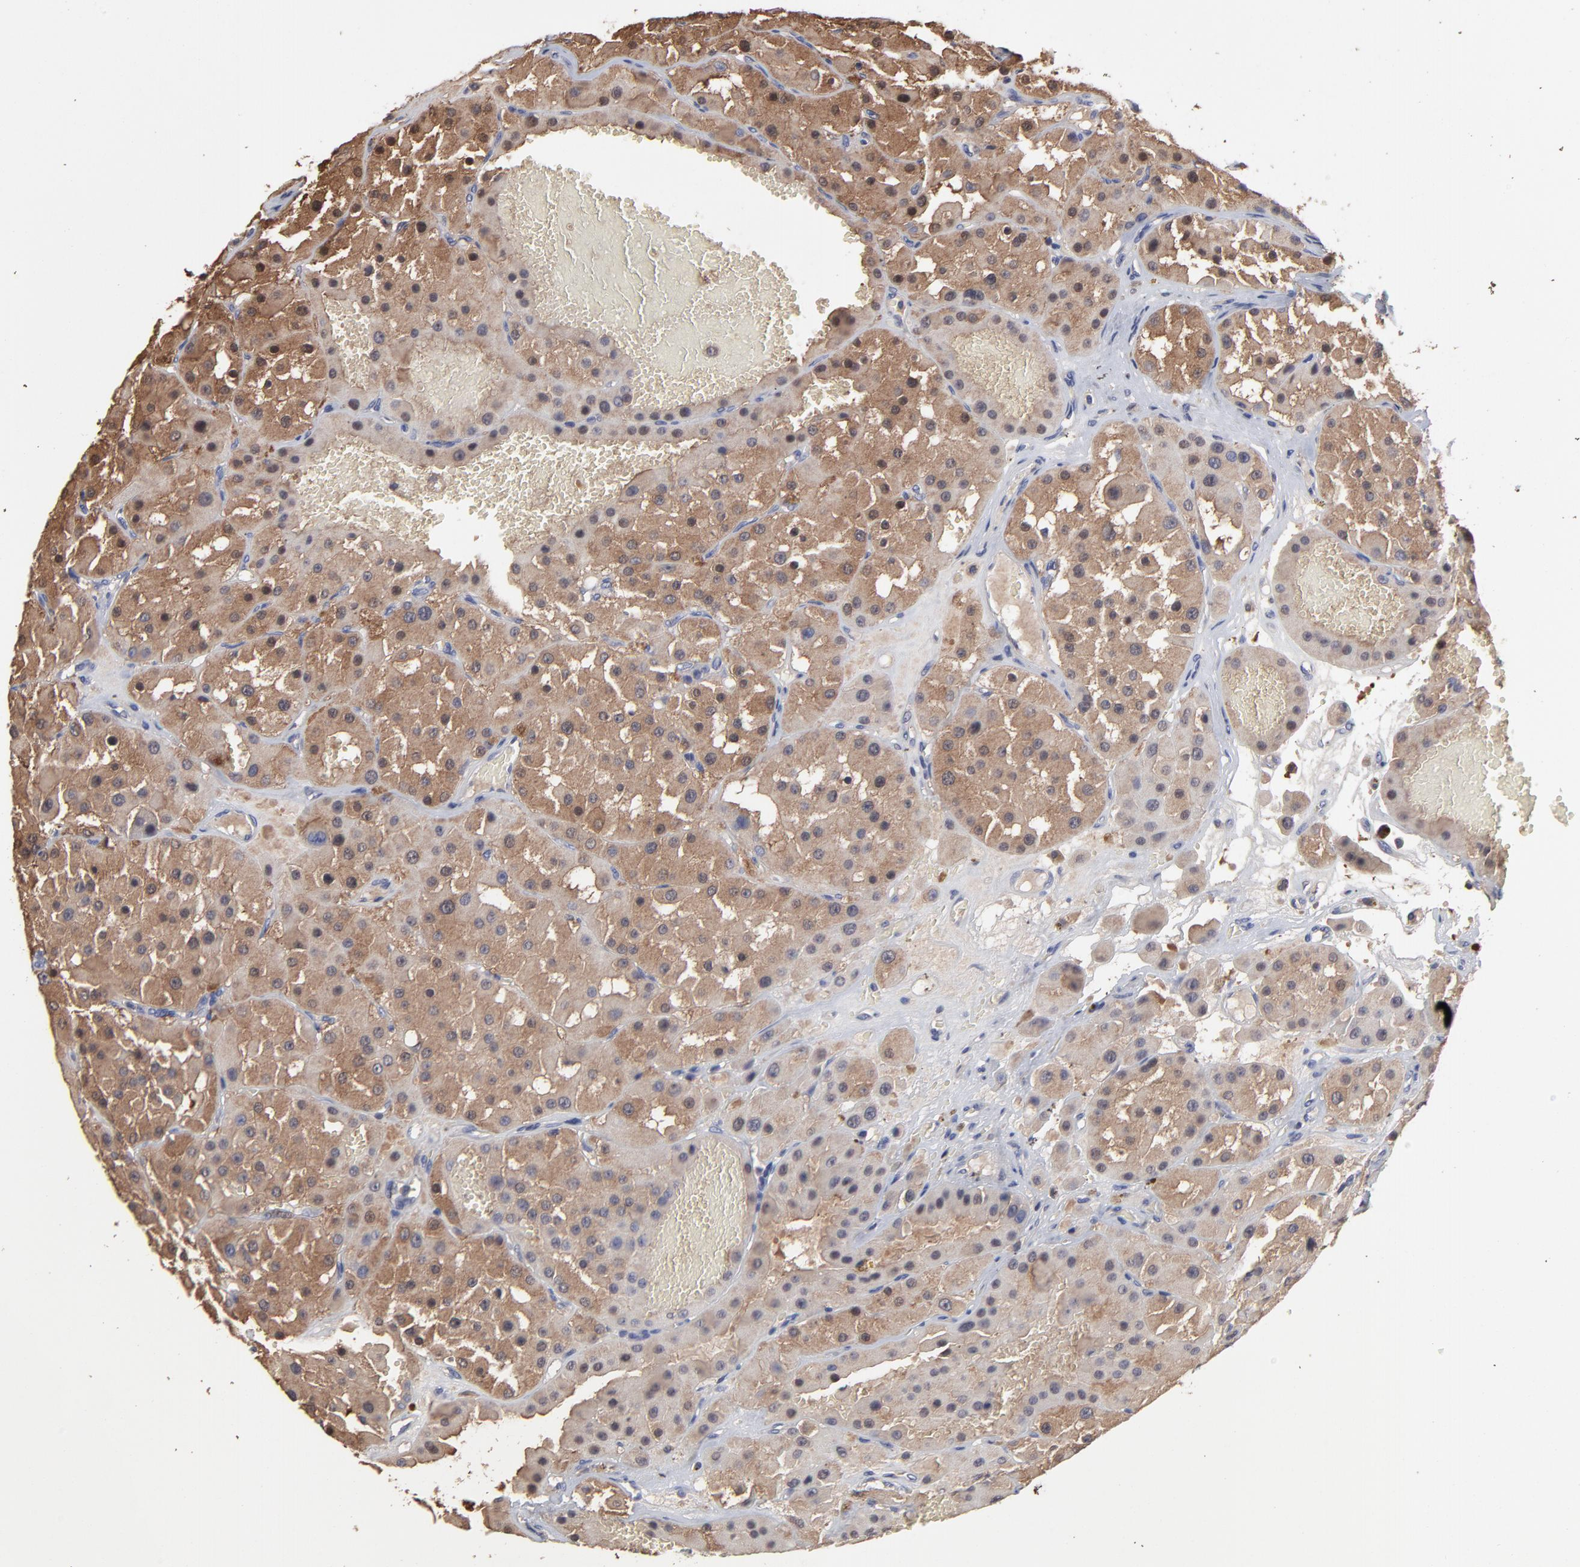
{"staining": {"intensity": "strong", "quantity": ">75%", "location": "cytoplasmic/membranous,nuclear"}, "tissue": "renal cancer", "cell_type": "Tumor cells", "image_type": "cancer", "snomed": [{"axis": "morphology", "description": "Adenocarcinoma, uncertain malignant potential"}, {"axis": "topography", "description": "Kidney"}], "caption": "Renal adenocarcinoma,  uncertain malignant potential stained with a brown dye demonstrates strong cytoplasmic/membranous and nuclear positive staining in about >75% of tumor cells.", "gene": "TANGO2", "patient": {"sex": "male", "age": 63}}